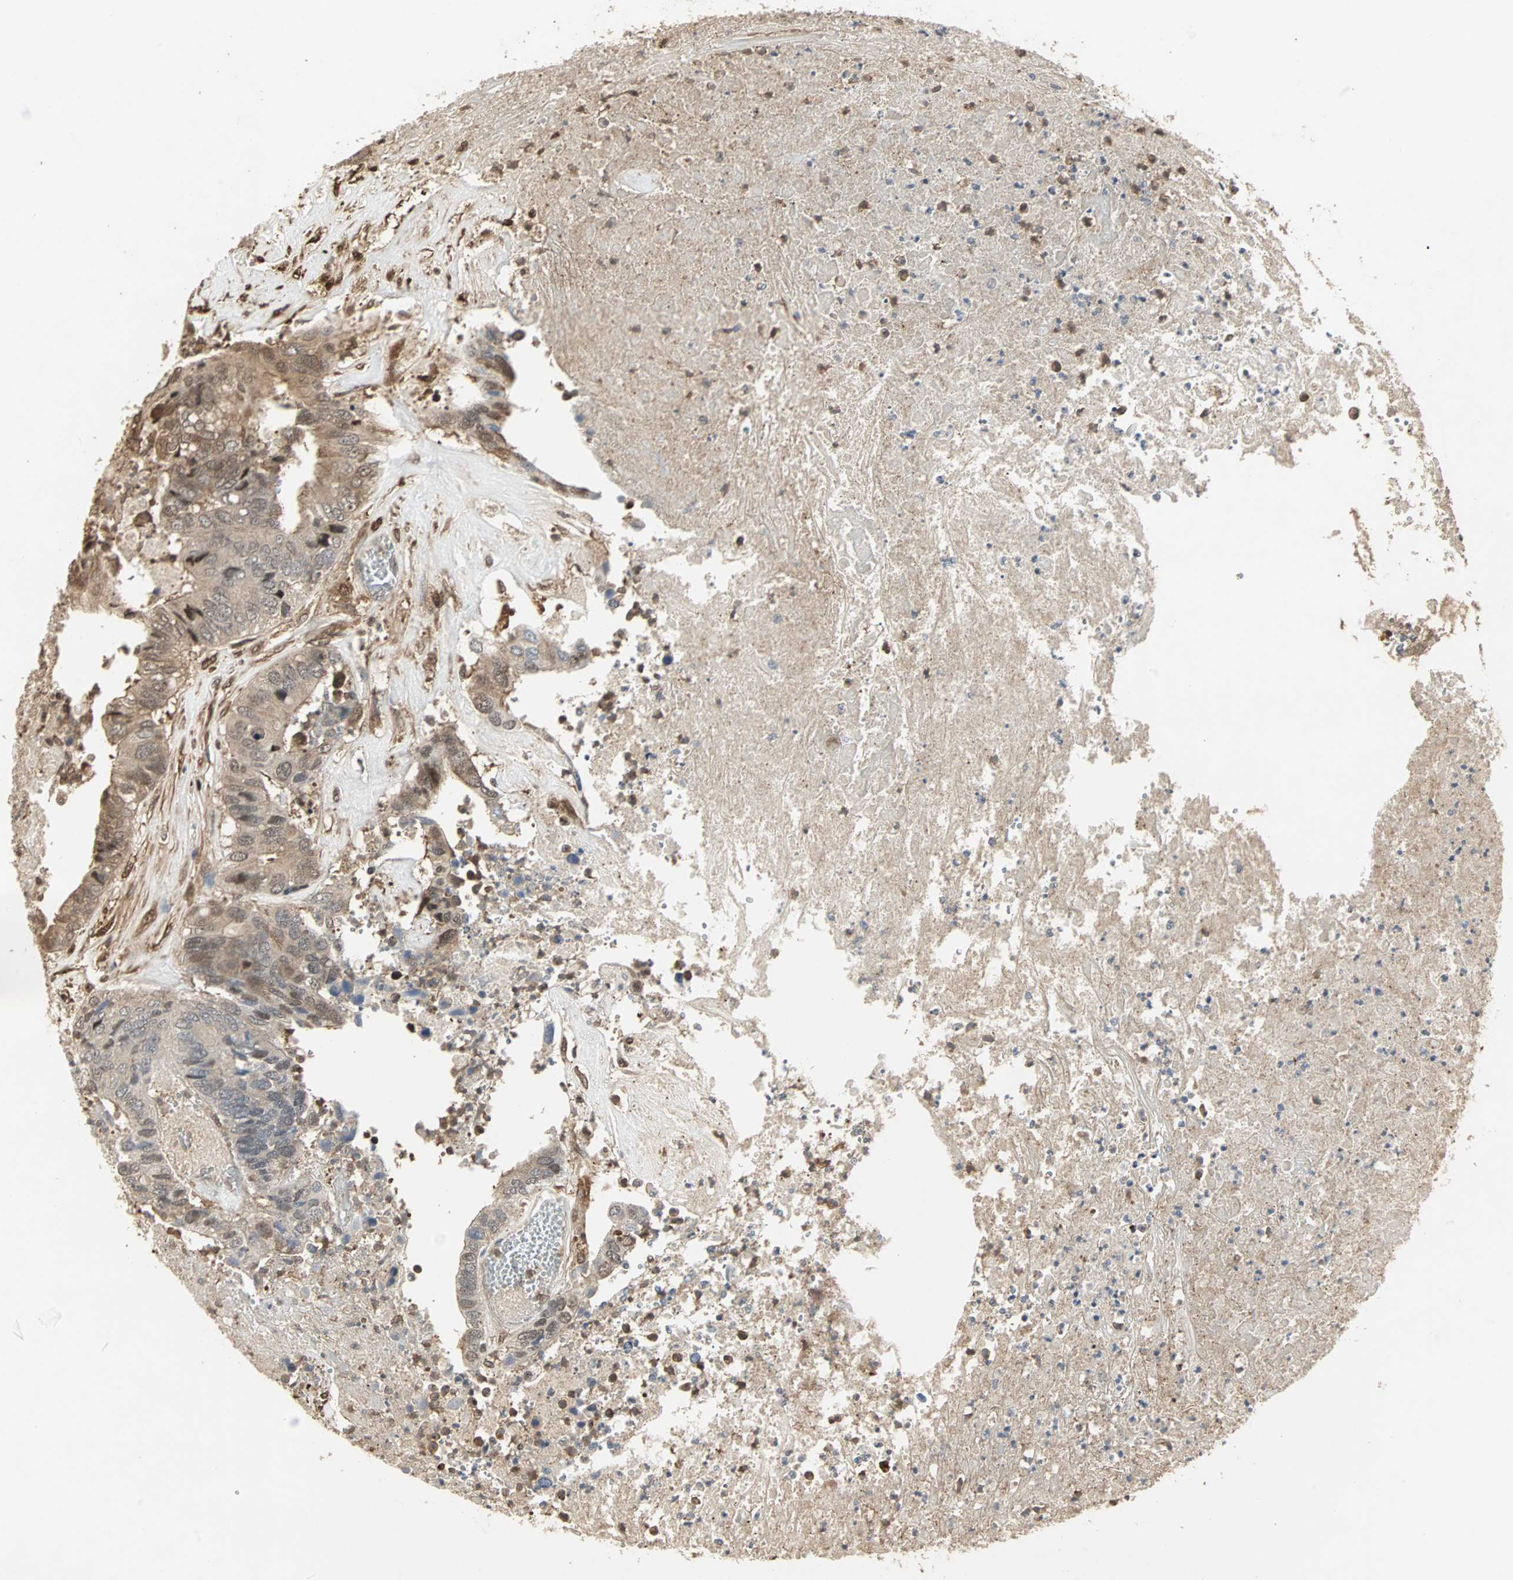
{"staining": {"intensity": "weak", "quantity": ">75%", "location": "cytoplasmic/membranous"}, "tissue": "colorectal cancer", "cell_type": "Tumor cells", "image_type": "cancer", "snomed": [{"axis": "morphology", "description": "Adenocarcinoma, NOS"}, {"axis": "topography", "description": "Rectum"}], "caption": "The photomicrograph exhibits immunohistochemical staining of colorectal cancer (adenocarcinoma). There is weak cytoplasmic/membranous expression is identified in about >75% of tumor cells.", "gene": "DRG2", "patient": {"sex": "male", "age": 55}}